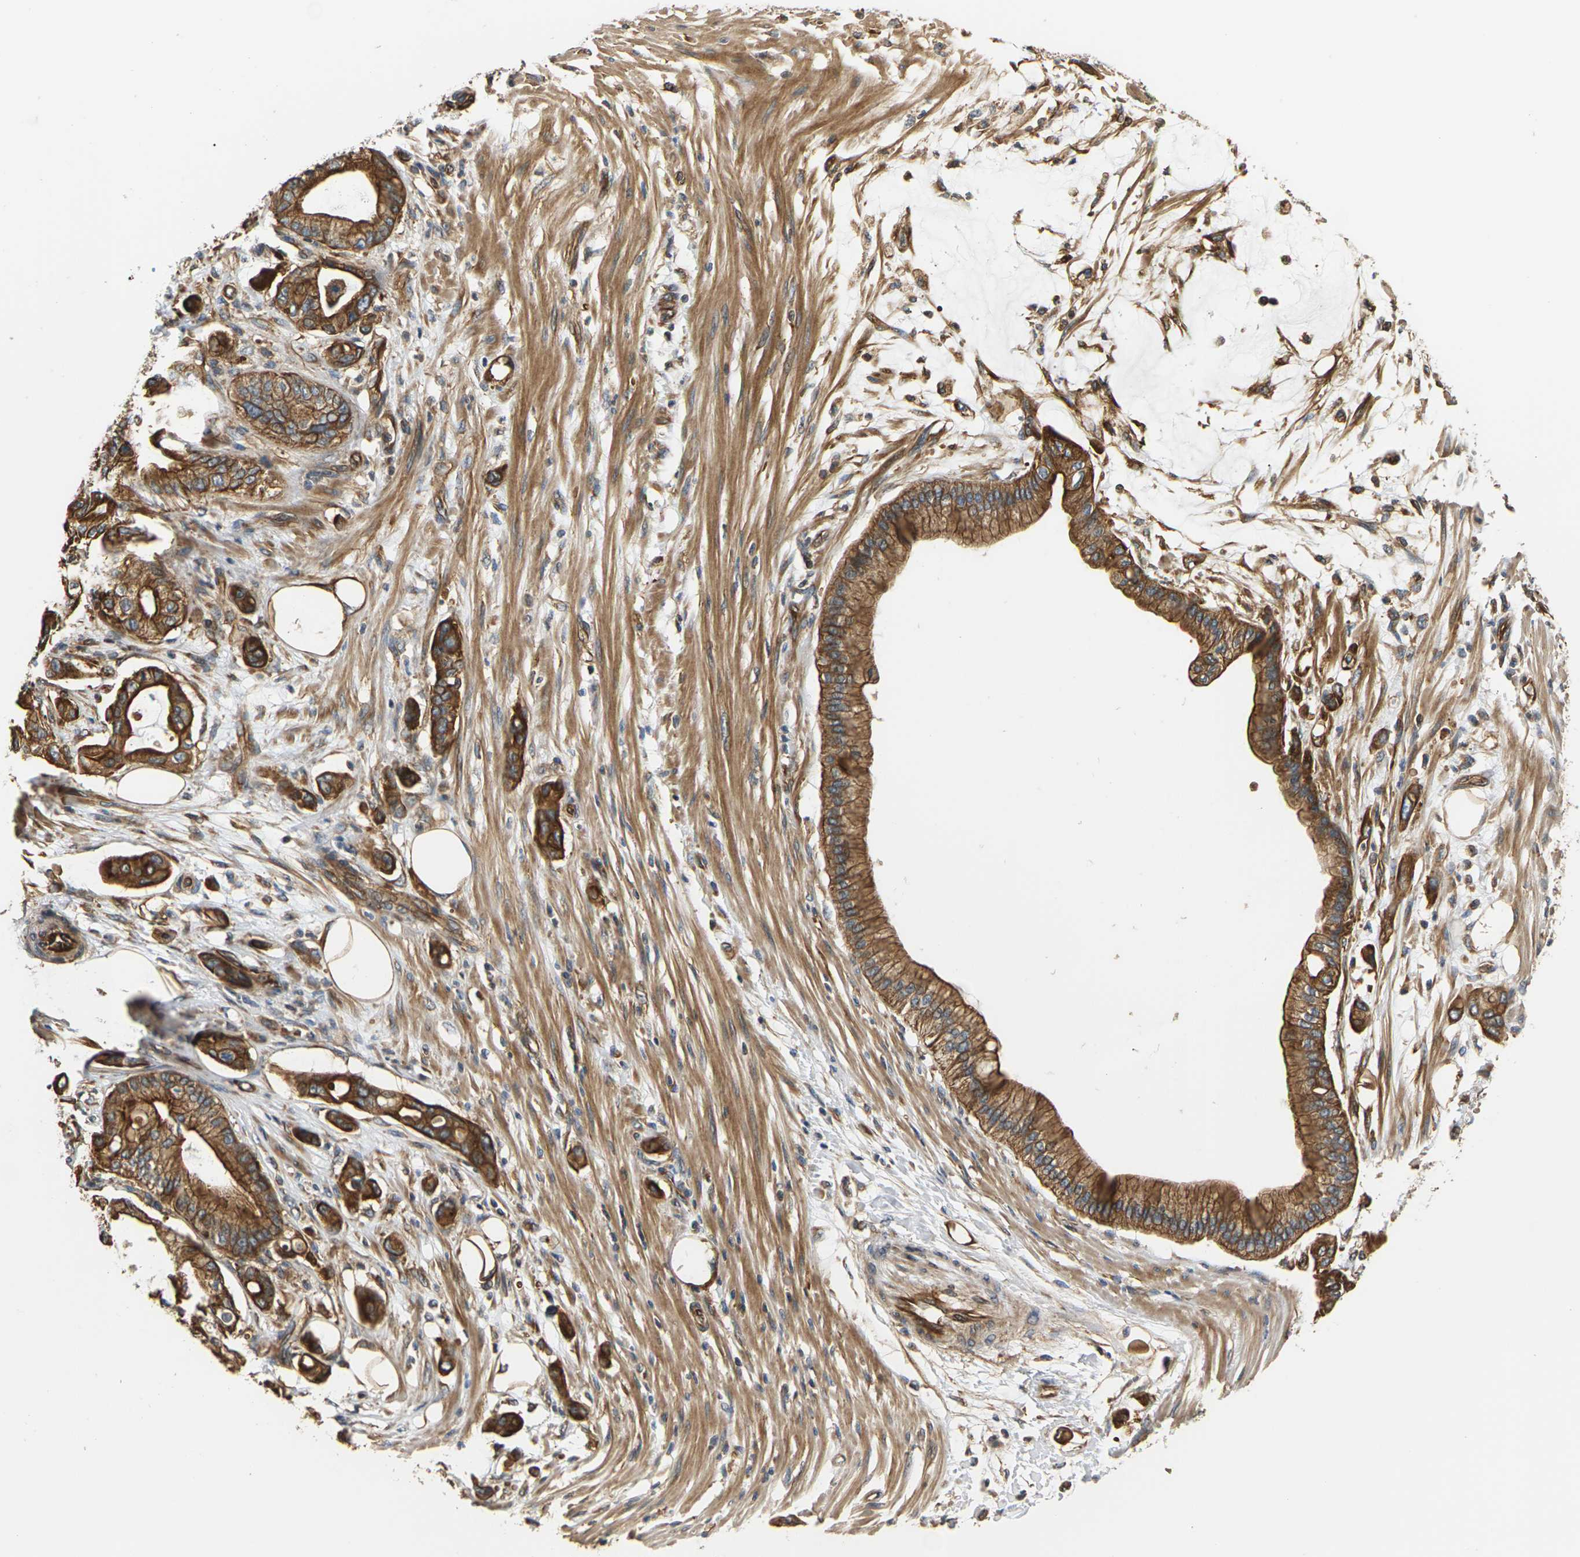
{"staining": {"intensity": "strong", "quantity": ">75%", "location": "cytoplasmic/membranous"}, "tissue": "pancreatic cancer", "cell_type": "Tumor cells", "image_type": "cancer", "snomed": [{"axis": "morphology", "description": "Adenocarcinoma, NOS"}, {"axis": "morphology", "description": "Adenocarcinoma, metastatic, NOS"}, {"axis": "topography", "description": "Lymph node"}, {"axis": "topography", "description": "Pancreas"}, {"axis": "topography", "description": "Duodenum"}], "caption": "An image showing strong cytoplasmic/membranous positivity in approximately >75% of tumor cells in metastatic adenocarcinoma (pancreatic), as visualized by brown immunohistochemical staining.", "gene": "PCDHB4", "patient": {"sex": "female", "age": 64}}